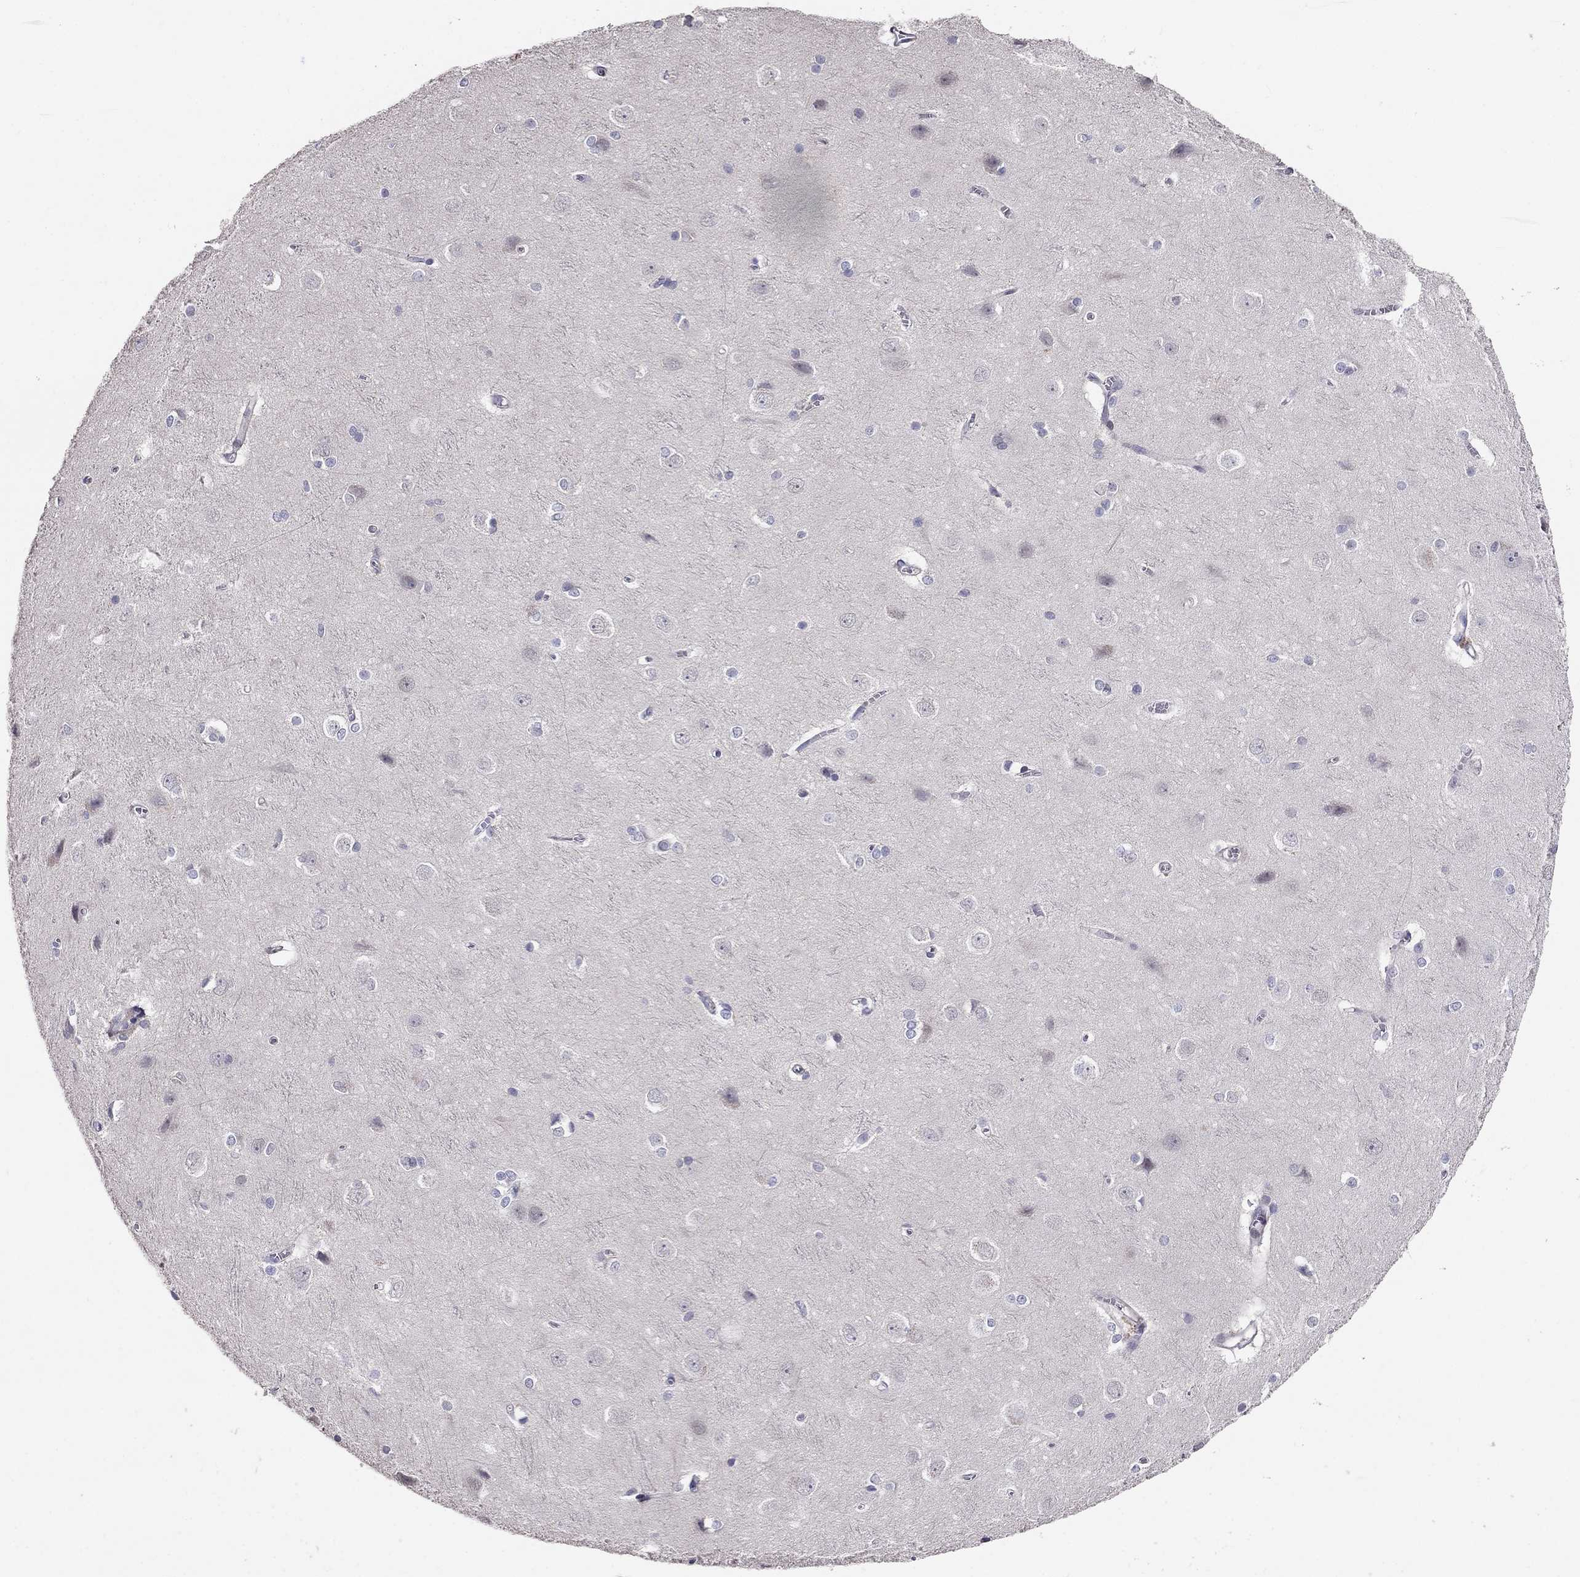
{"staining": {"intensity": "negative", "quantity": "none", "location": "none"}, "tissue": "cerebral cortex", "cell_type": "Endothelial cells", "image_type": "normal", "snomed": [{"axis": "morphology", "description": "Normal tissue, NOS"}, {"axis": "topography", "description": "Cerebral cortex"}], "caption": "Immunohistochemistry histopathology image of benign cerebral cortex: cerebral cortex stained with DAB shows no significant protein positivity in endothelial cells.", "gene": "MAGEB4", "patient": {"sex": "male", "age": 37}}